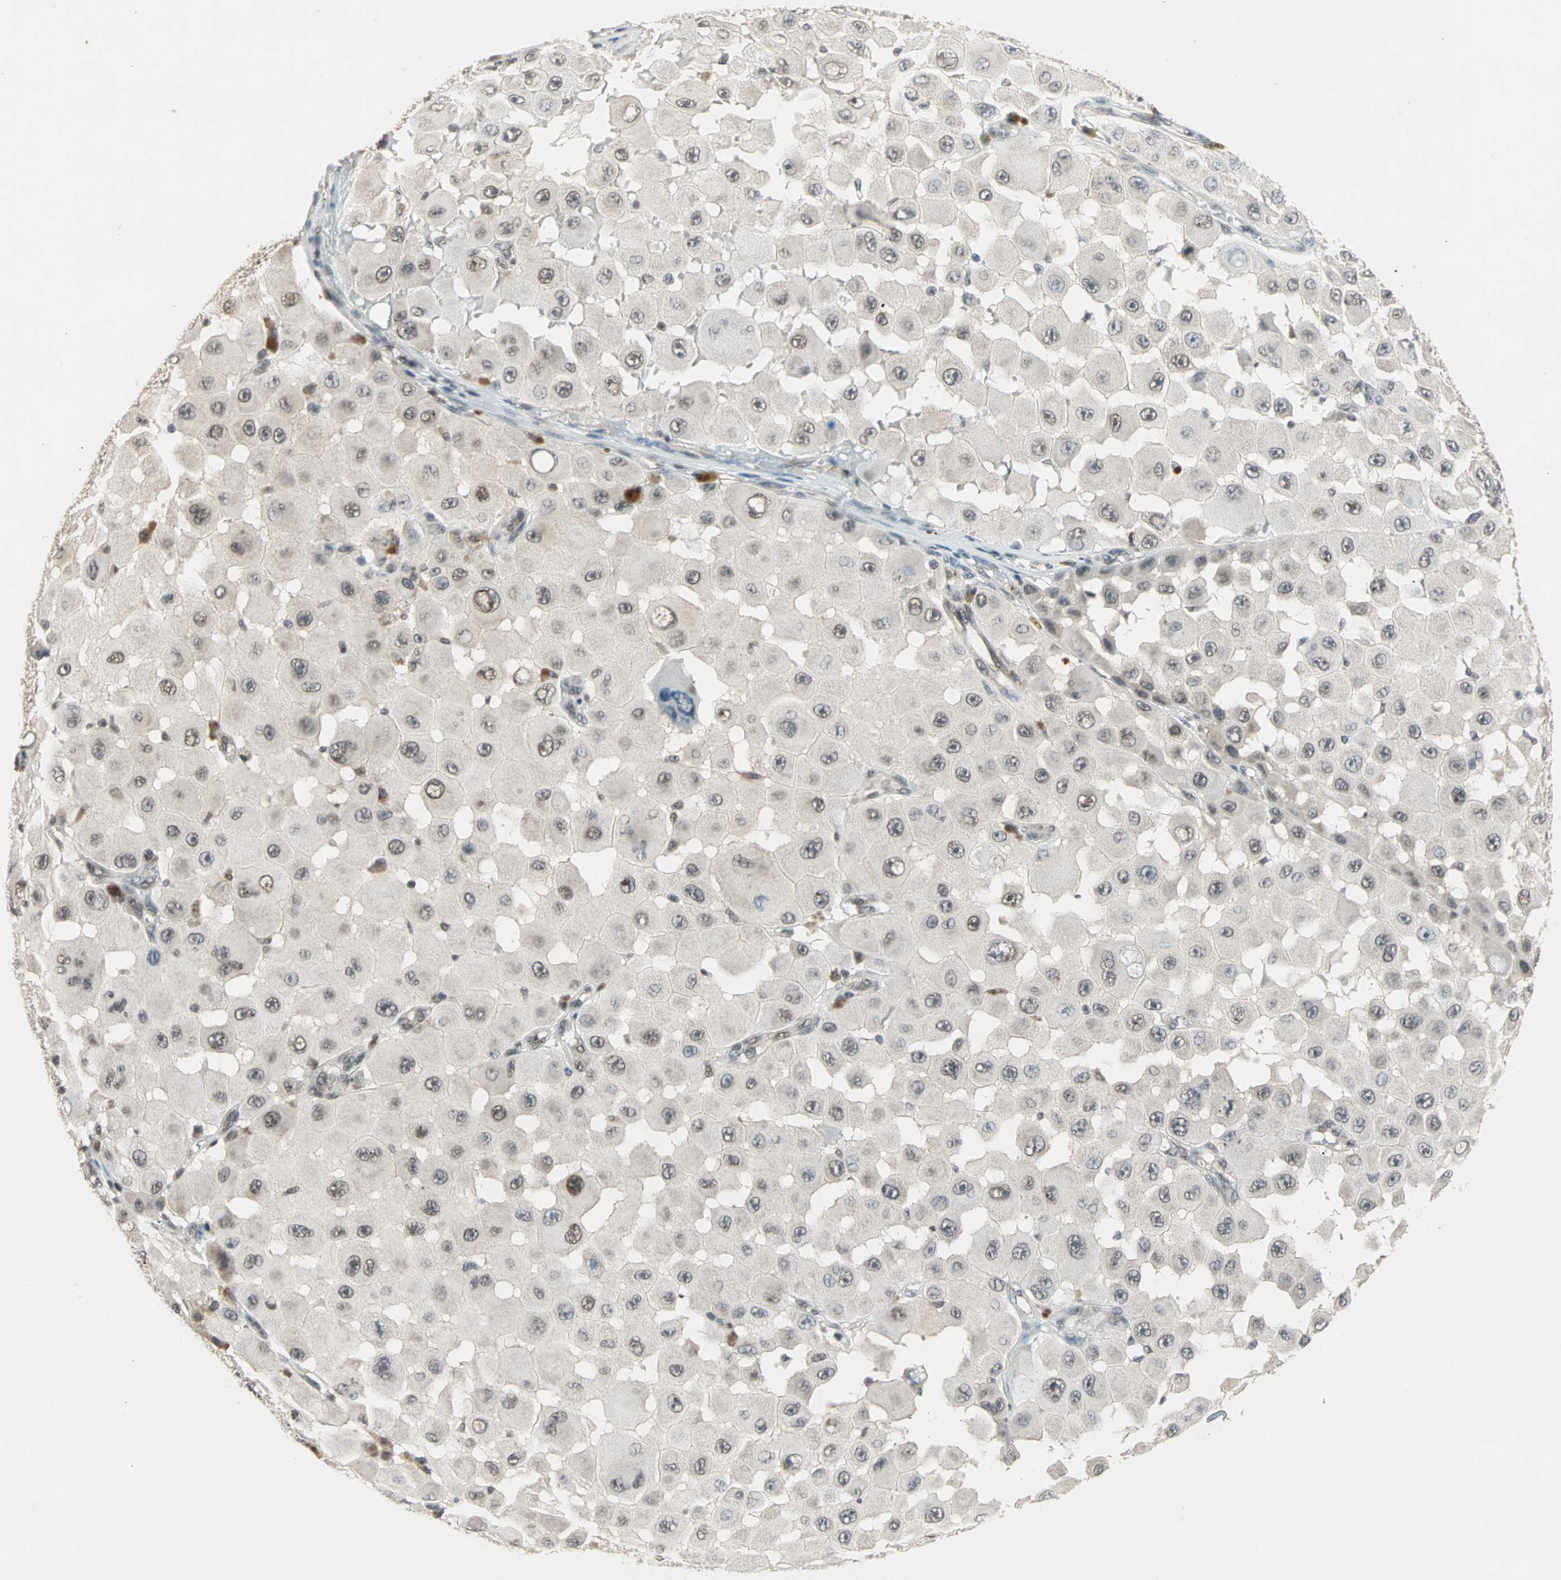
{"staining": {"intensity": "weak", "quantity": ">75%", "location": "nuclear"}, "tissue": "melanoma", "cell_type": "Tumor cells", "image_type": "cancer", "snomed": [{"axis": "morphology", "description": "Malignant melanoma, NOS"}, {"axis": "topography", "description": "Skin"}], "caption": "Tumor cells demonstrate low levels of weak nuclear staining in about >75% of cells in malignant melanoma.", "gene": "DAZAP1", "patient": {"sex": "female", "age": 81}}